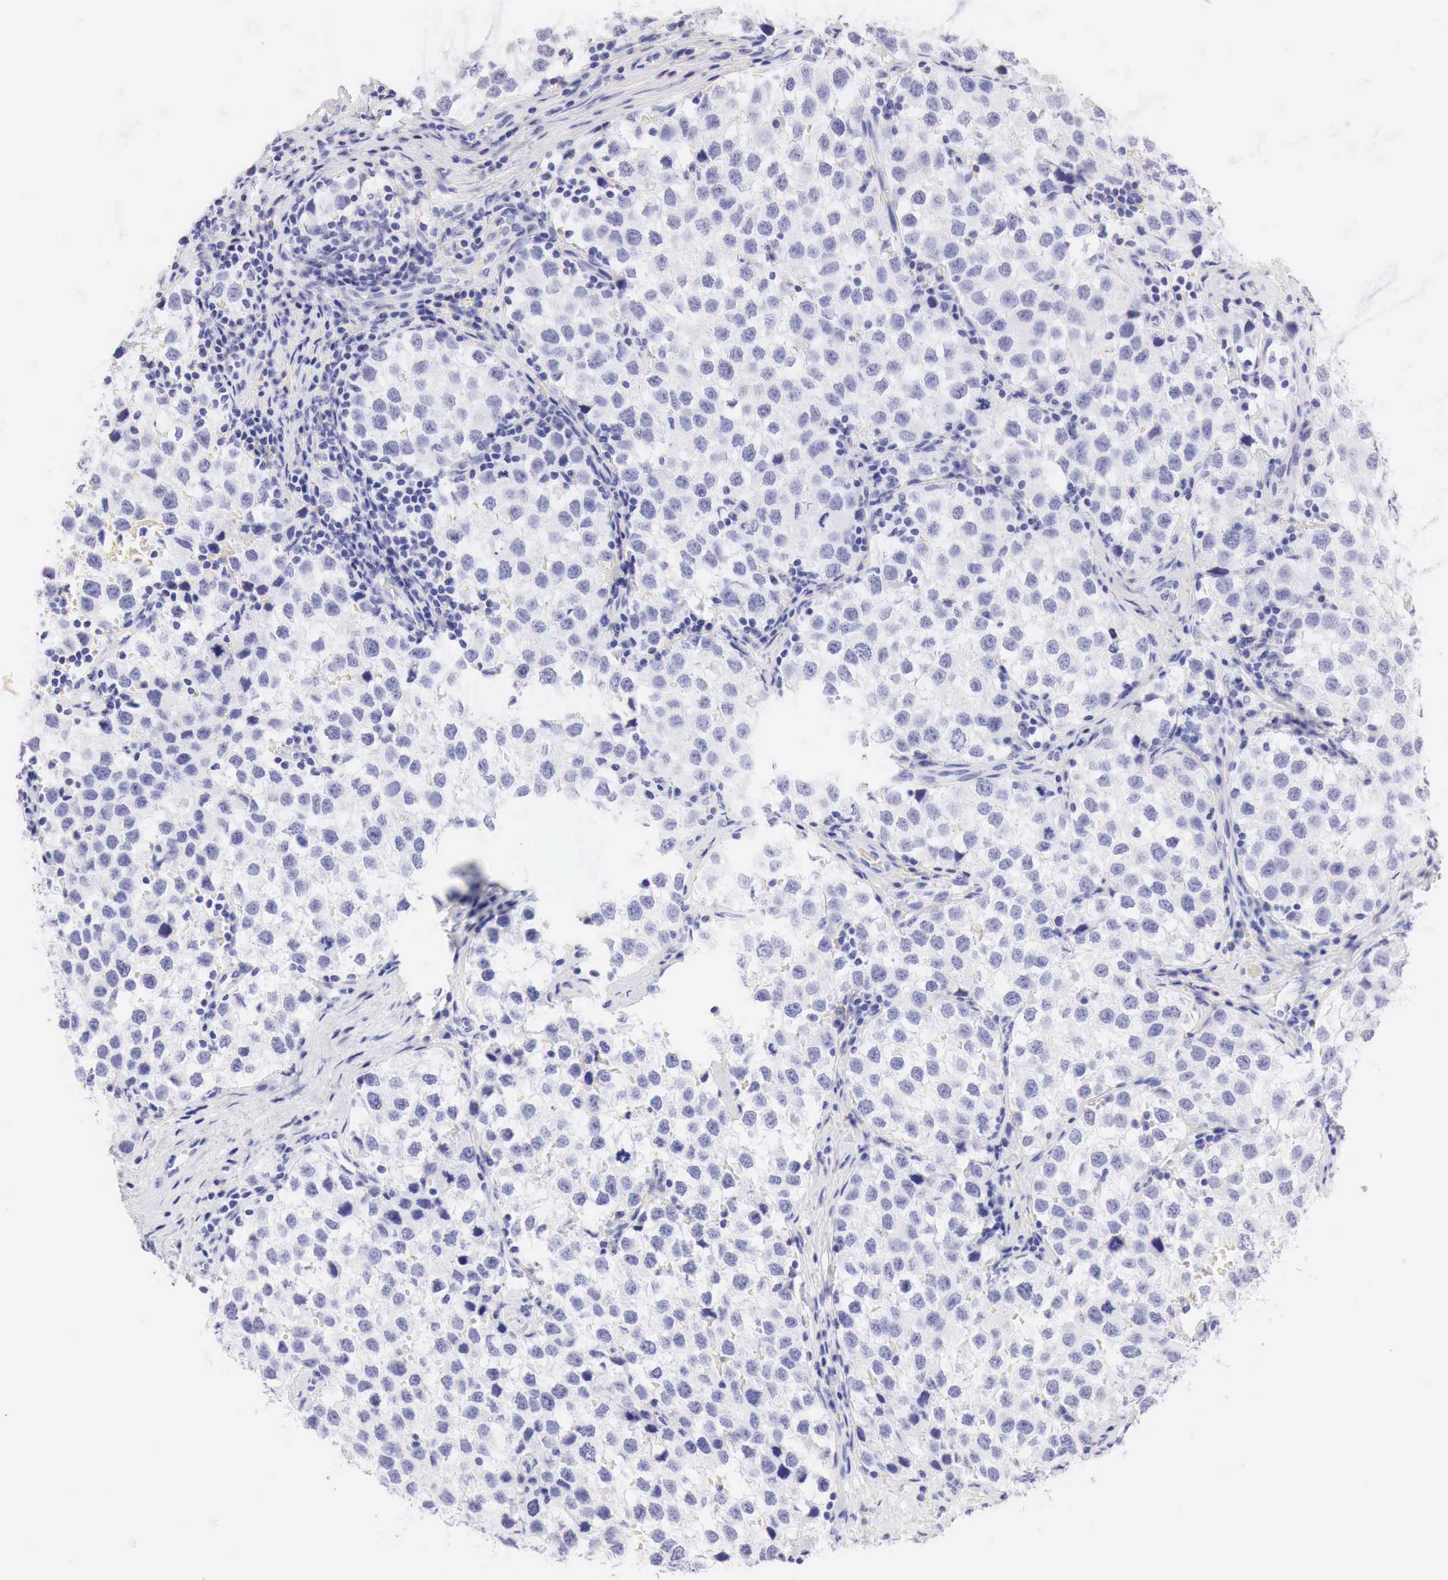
{"staining": {"intensity": "negative", "quantity": "none", "location": "none"}, "tissue": "testis cancer", "cell_type": "Tumor cells", "image_type": "cancer", "snomed": [{"axis": "morphology", "description": "Seminoma, NOS"}, {"axis": "topography", "description": "Testis"}], "caption": "Immunohistochemical staining of testis seminoma displays no significant expression in tumor cells.", "gene": "CDKN2A", "patient": {"sex": "male", "age": 39}}